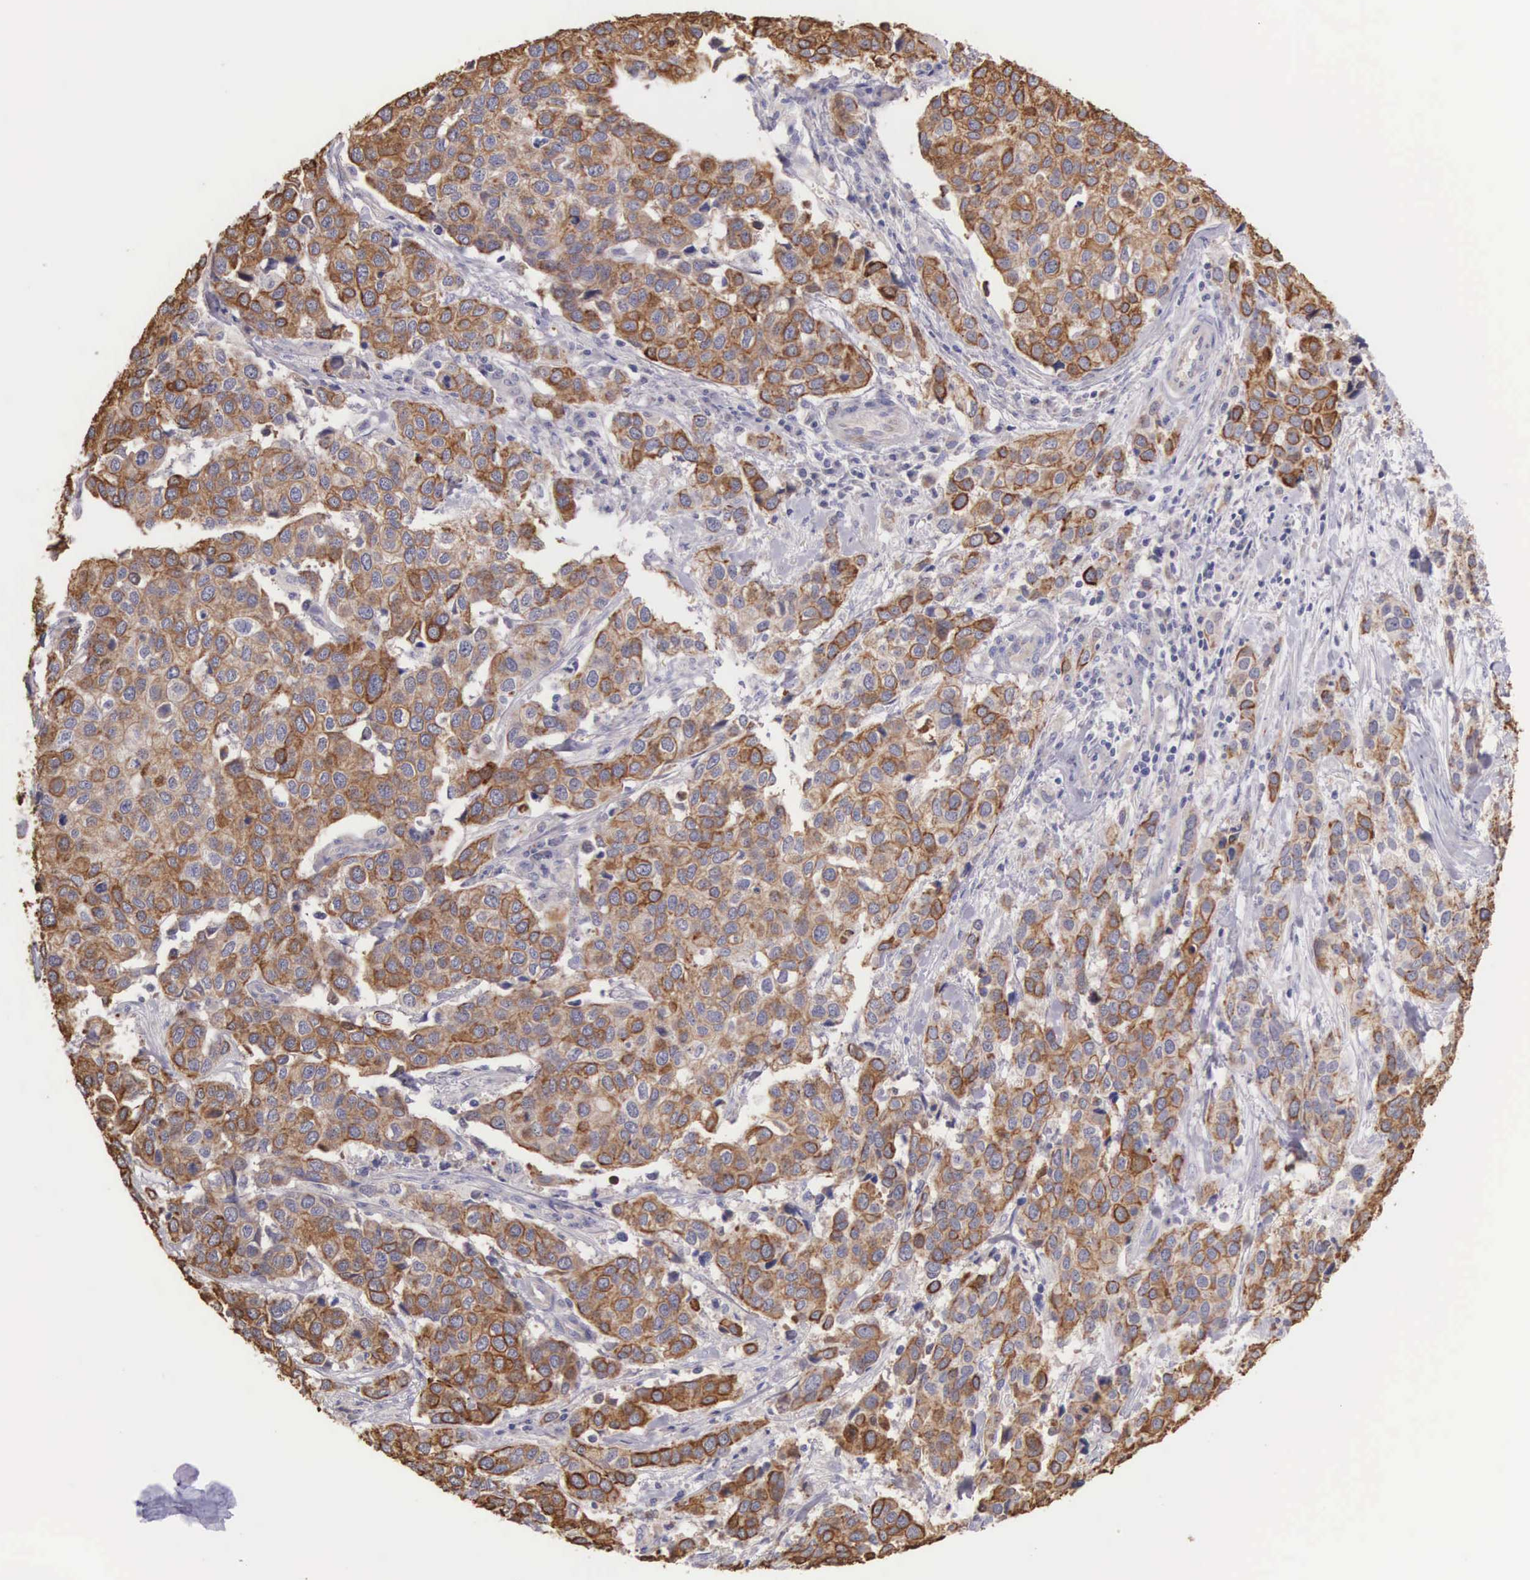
{"staining": {"intensity": "moderate", "quantity": ">75%", "location": "cytoplasmic/membranous"}, "tissue": "cervical cancer", "cell_type": "Tumor cells", "image_type": "cancer", "snomed": [{"axis": "morphology", "description": "Squamous cell carcinoma, NOS"}, {"axis": "topography", "description": "Cervix"}], "caption": "This is an image of immunohistochemistry (IHC) staining of cervical cancer (squamous cell carcinoma), which shows moderate expression in the cytoplasmic/membranous of tumor cells.", "gene": "PIR", "patient": {"sex": "female", "age": 54}}